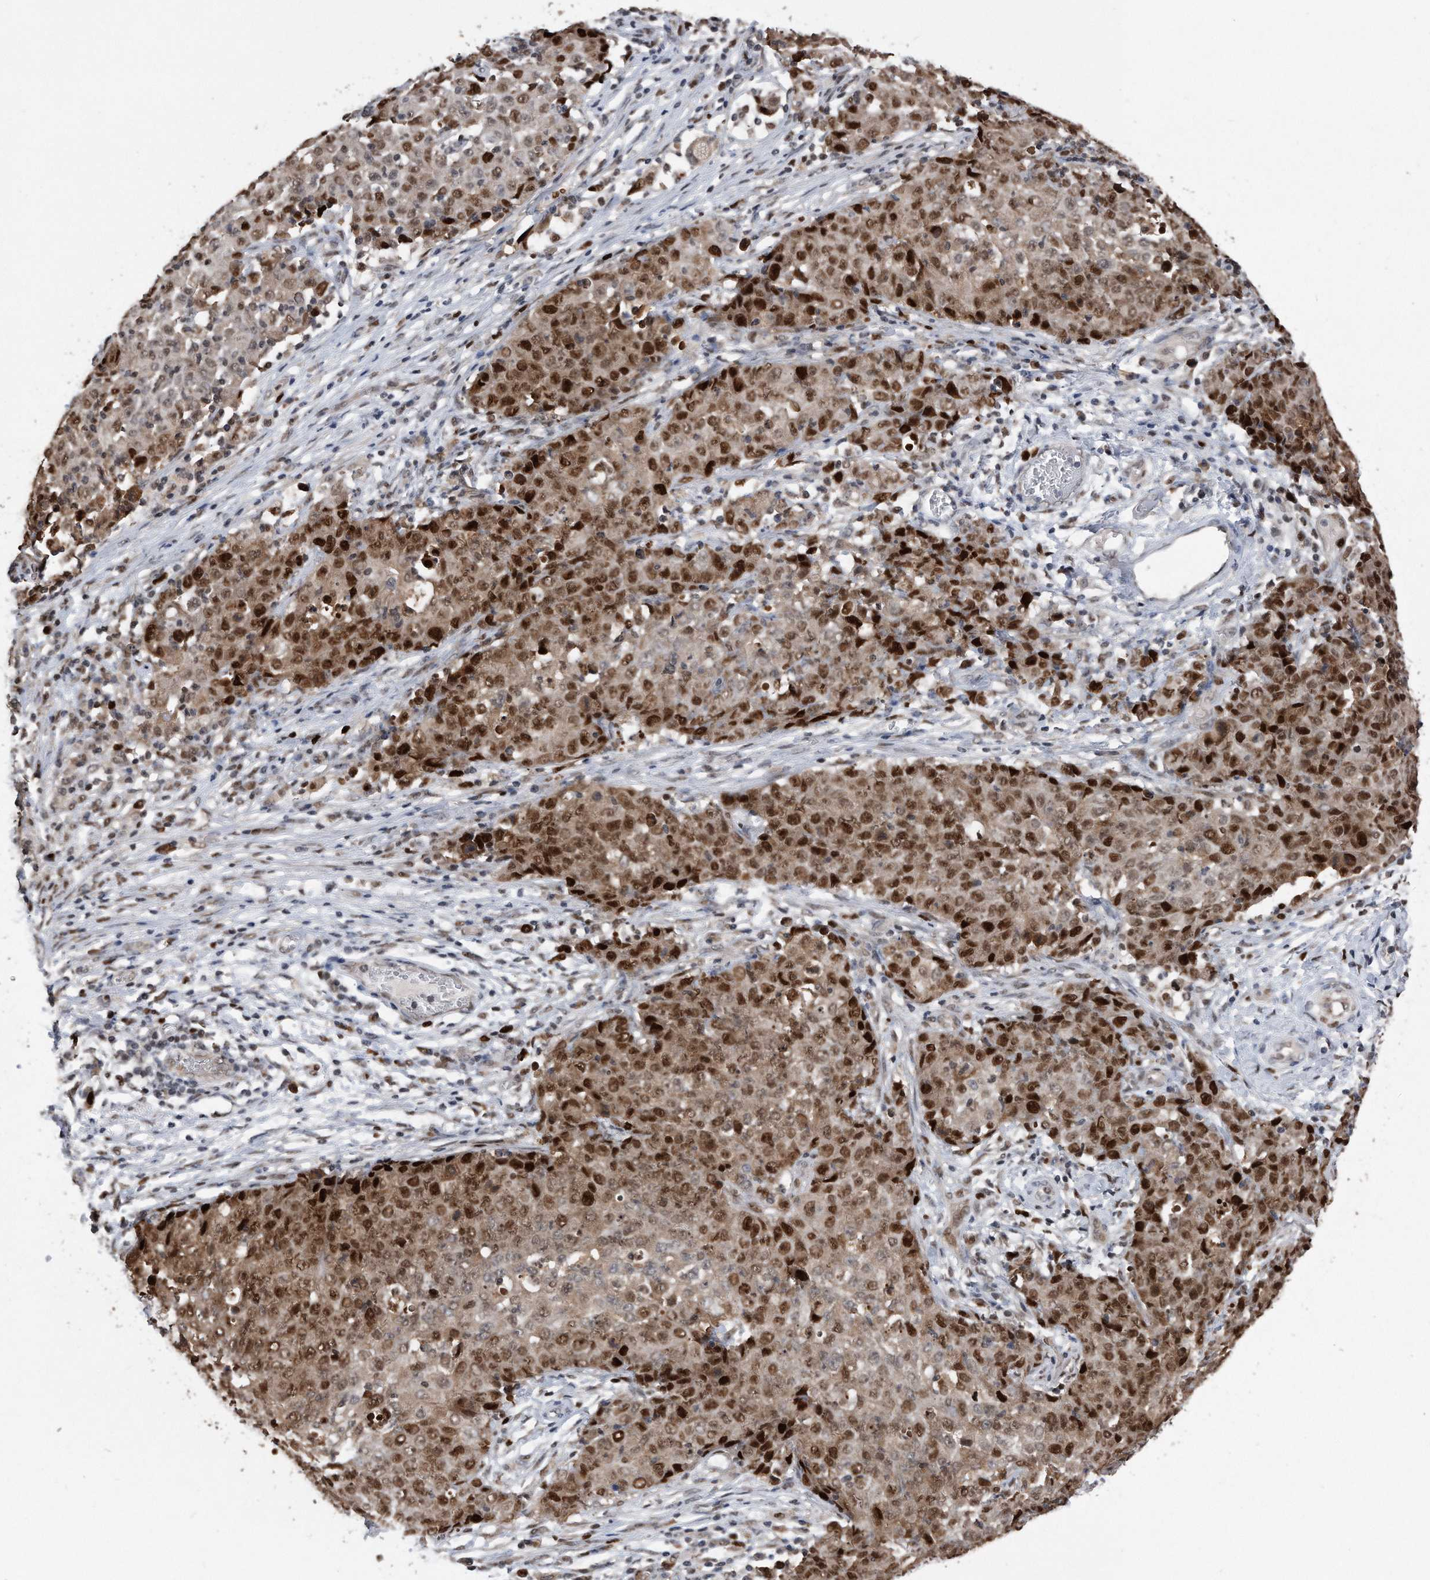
{"staining": {"intensity": "strong", "quantity": ">75%", "location": "nuclear"}, "tissue": "ovarian cancer", "cell_type": "Tumor cells", "image_type": "cancer", "snomed": [{"axis": "morphology", "description": "Carcinoma, endometroid"}, {"axis": "topography", "description": "Ovary"}], "caption": "Immunohistochemistry (IHC) photomicrograph of human endometroid carcinoma (ovarian) stained for a protein (brown), which demonstrates high levels of strong nuclear expression in approximately >75% of tumor cells.", "gene": "PCNA", "patient": {"sex": "female", "age": 42}}